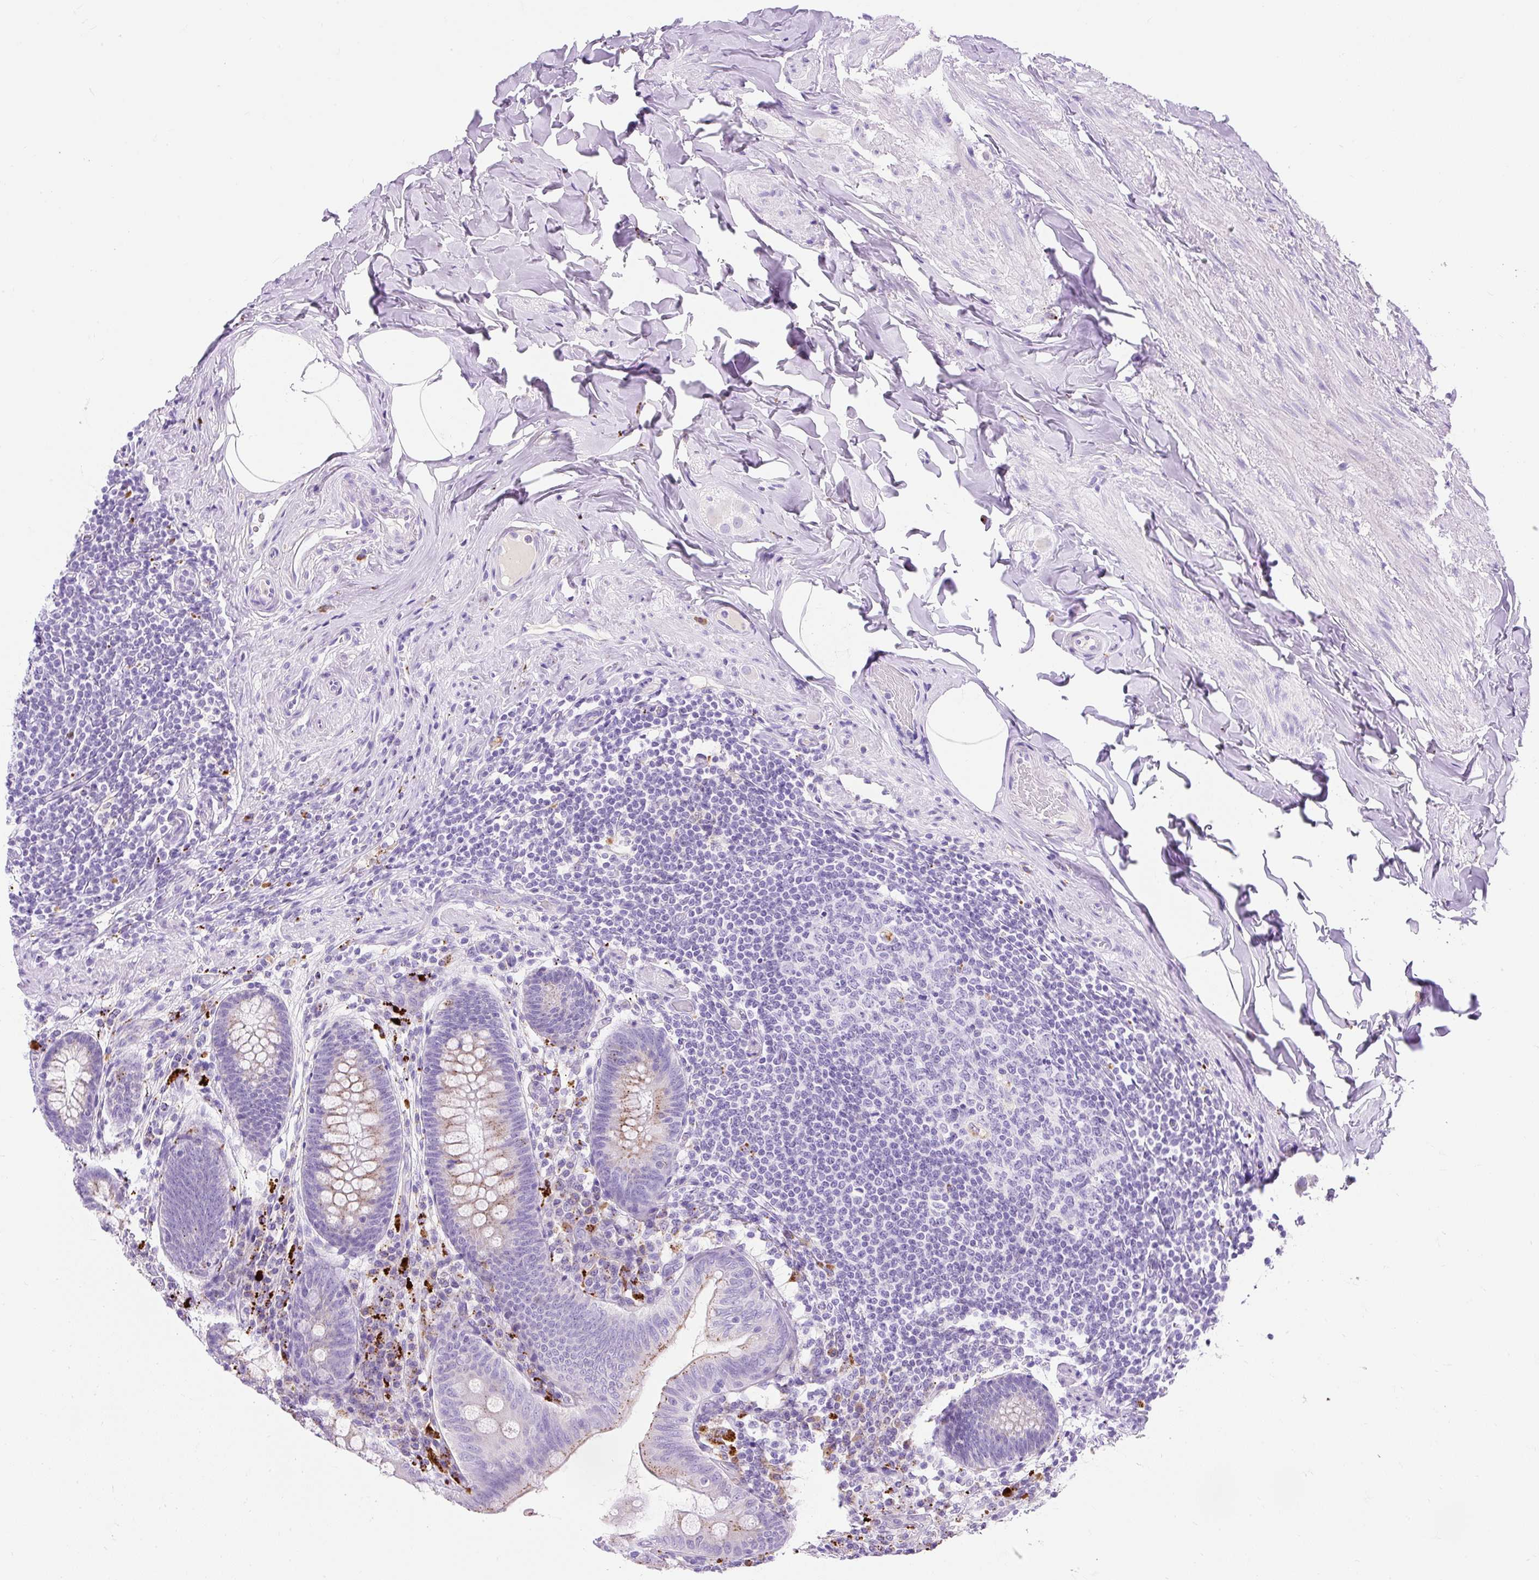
{"staining": {"intensity": "moderate", "quantity": "25%-75%", "location": "cytoplasmic/membranous"}, "tissue": "appendix", "cell_type": "Glandular cells", "image_type": "normal", "snomed": [{"axis": "morphology", "description": "Normal tissue, NOS"}, {"axis": "topography", "description": "Appendix"}], "caption": "This photomicrograph shows normal appendix stained with IHC to label a protein in brown. The cytoplasmic/membranous of glandular cells show moderate positivity for the protein. Nuclei are counter-stained blue.", "gene": "HEXB", "patient": {"sex": "male", "age": 71}}